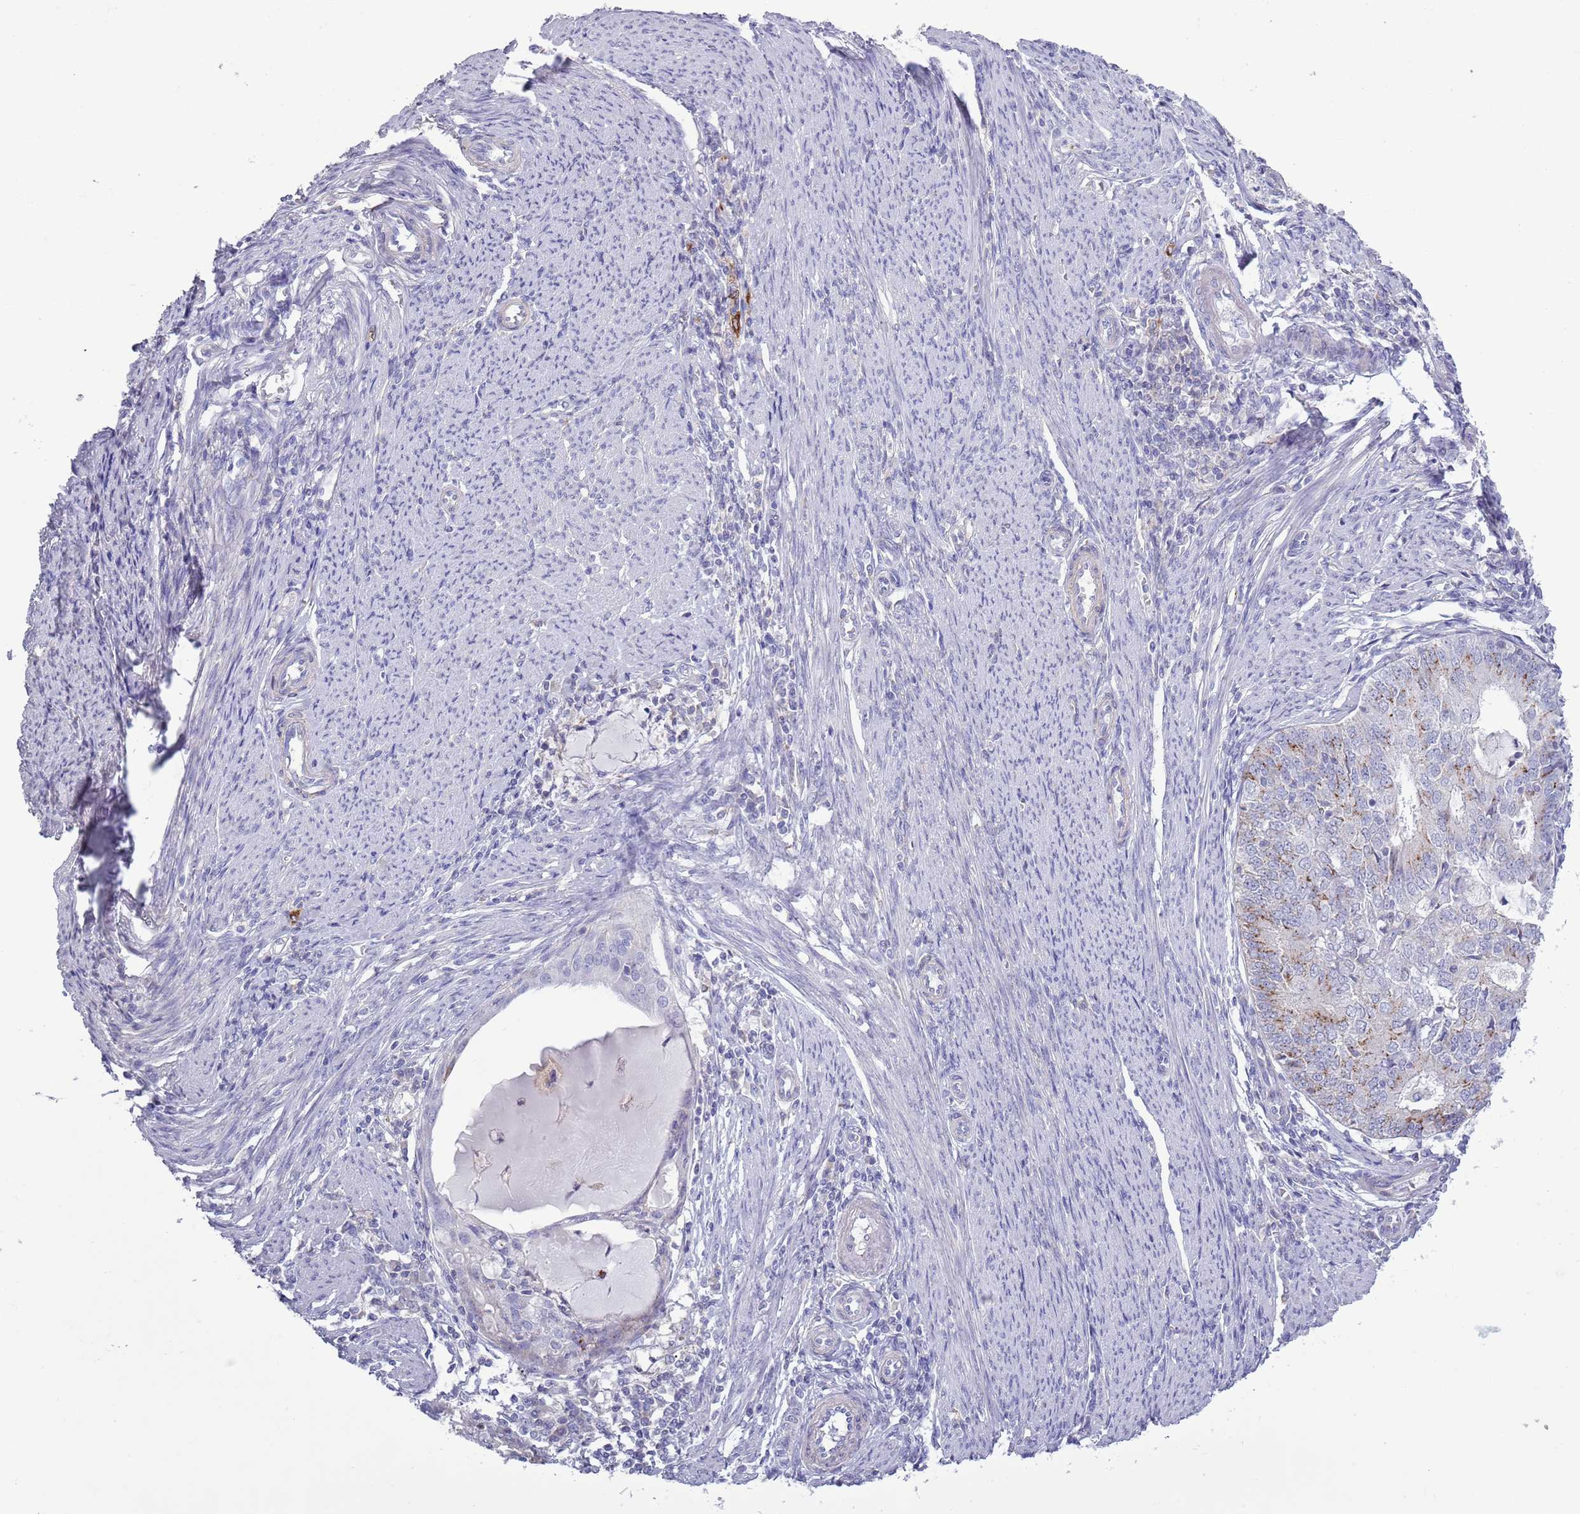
{"staining": {"intensity": "moderate", "quantity": "<25%", "location": "cytoplasmic/membranous"}, "tissue": "endometrial cancer", "cell_type": "Tumor cells", "image_type": "cancer", "snomed": [{"axis": "morphology", "description": "Adenocarcinoma, NOS"}, {"axis": "topography", "description": "Endometrium"}], "caption": "Endometrial cancer (adenocarcinoma) was stained to show a protein in brown. There is low levels of moderate cytoplasmic/membranous positivity in about <25% of tumor cells.", "gene": "ACSBG1", "patient": {"sex": "female", "age": 57}}